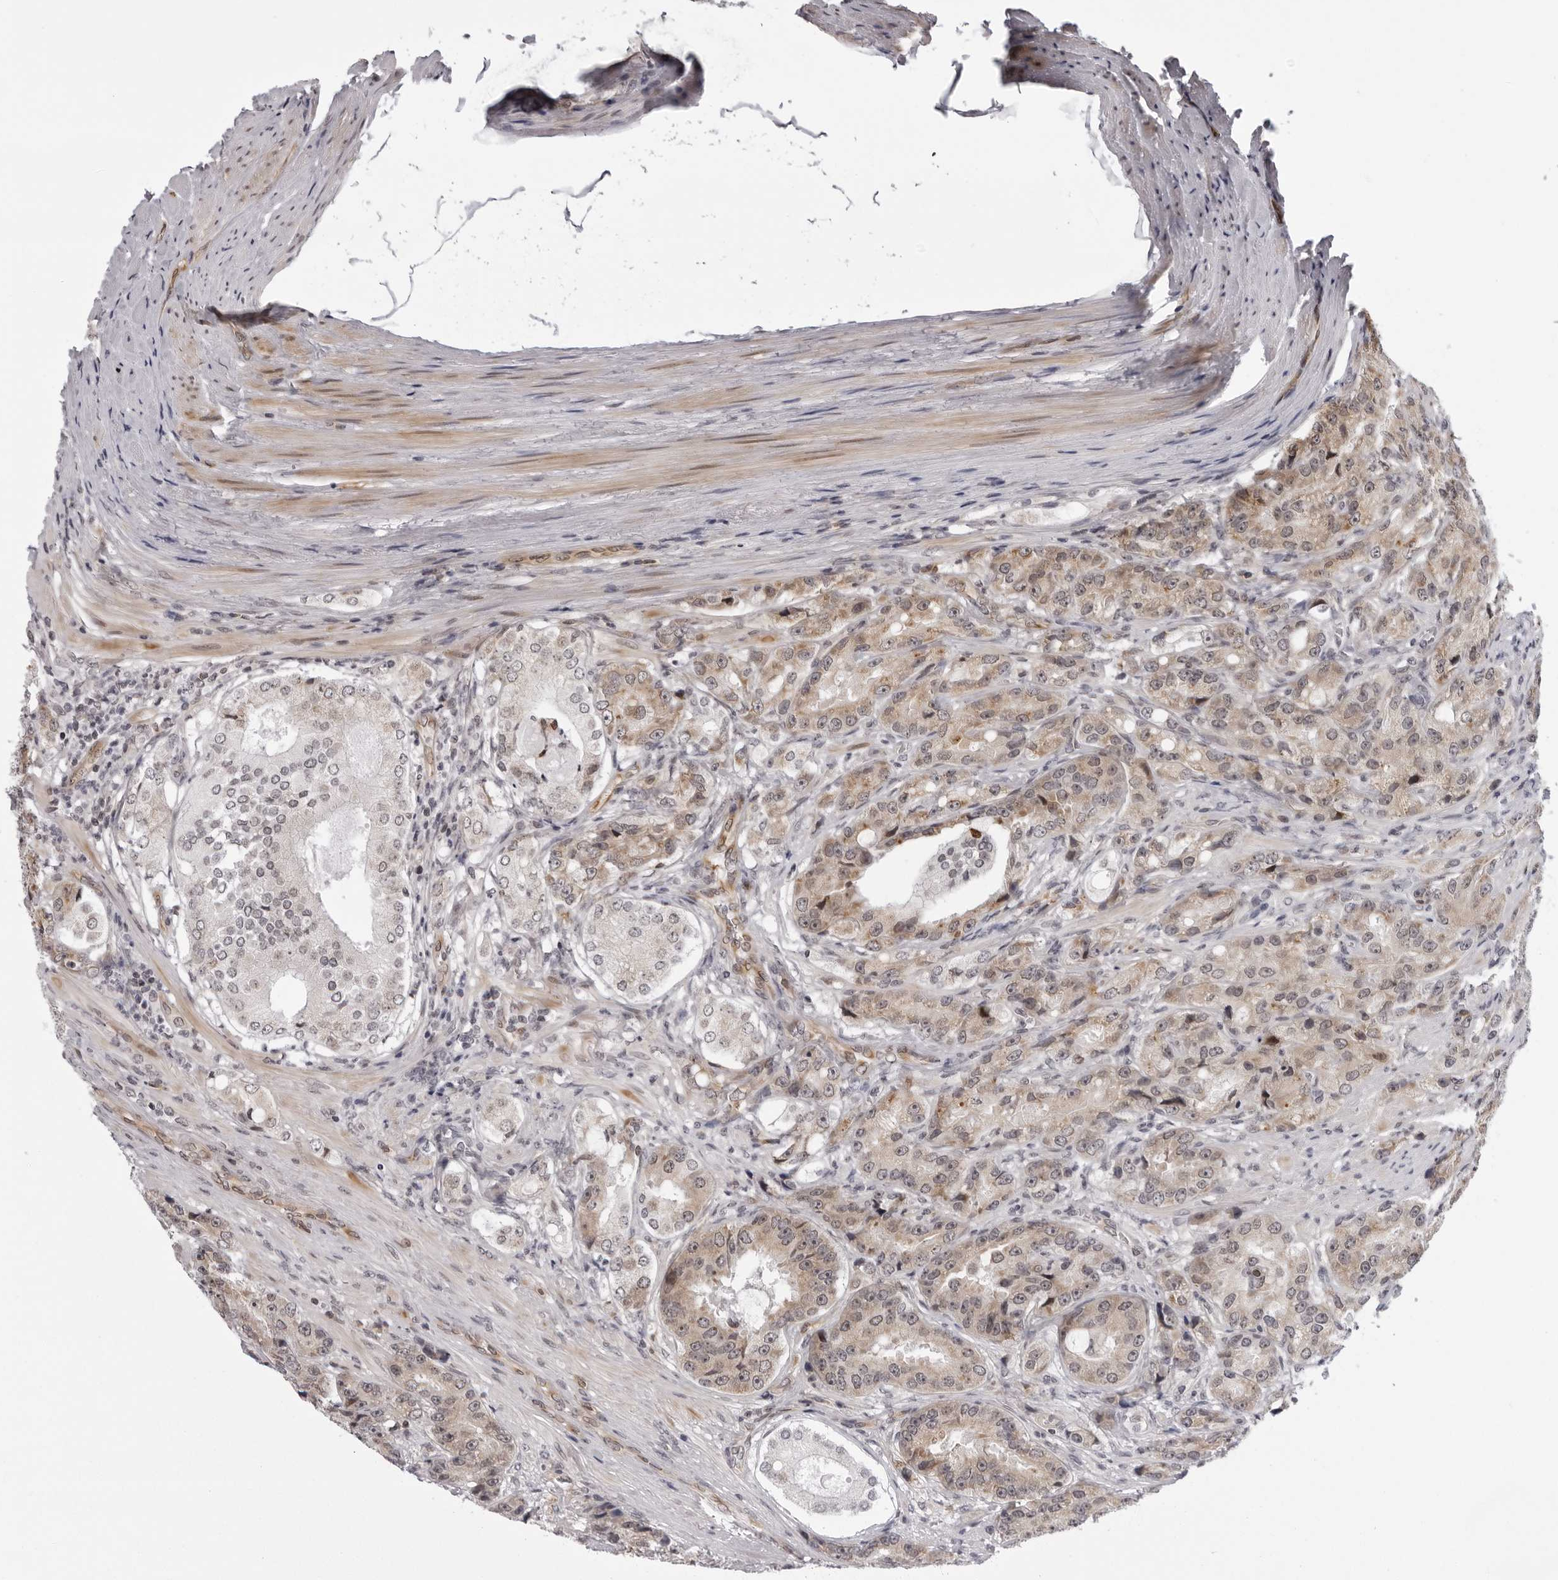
{"staining": {"intensity": "moderate", "quantity": "25%-75%", "location": "cytoplasmic/membranous,nuclear"}, "tissue": "prostate cancer", "cell_type": "Tumor cells", "image_type": "cancer", "snomed": [{"axis": "morphology", "description": "Adenocarcinoma, High grade"}, {"axis": "topography", "description": "Prostate"}], "caption": "High-grade adenocarcinoma (prostate) stained for a protein (brown) demonstrates moderate cytoplasmic/membranous and nuclear positive staining in approximately 25%-75% of tumor cells.", "gene": "GCSAML", "patient": {"sex": "male", "age": 60}}